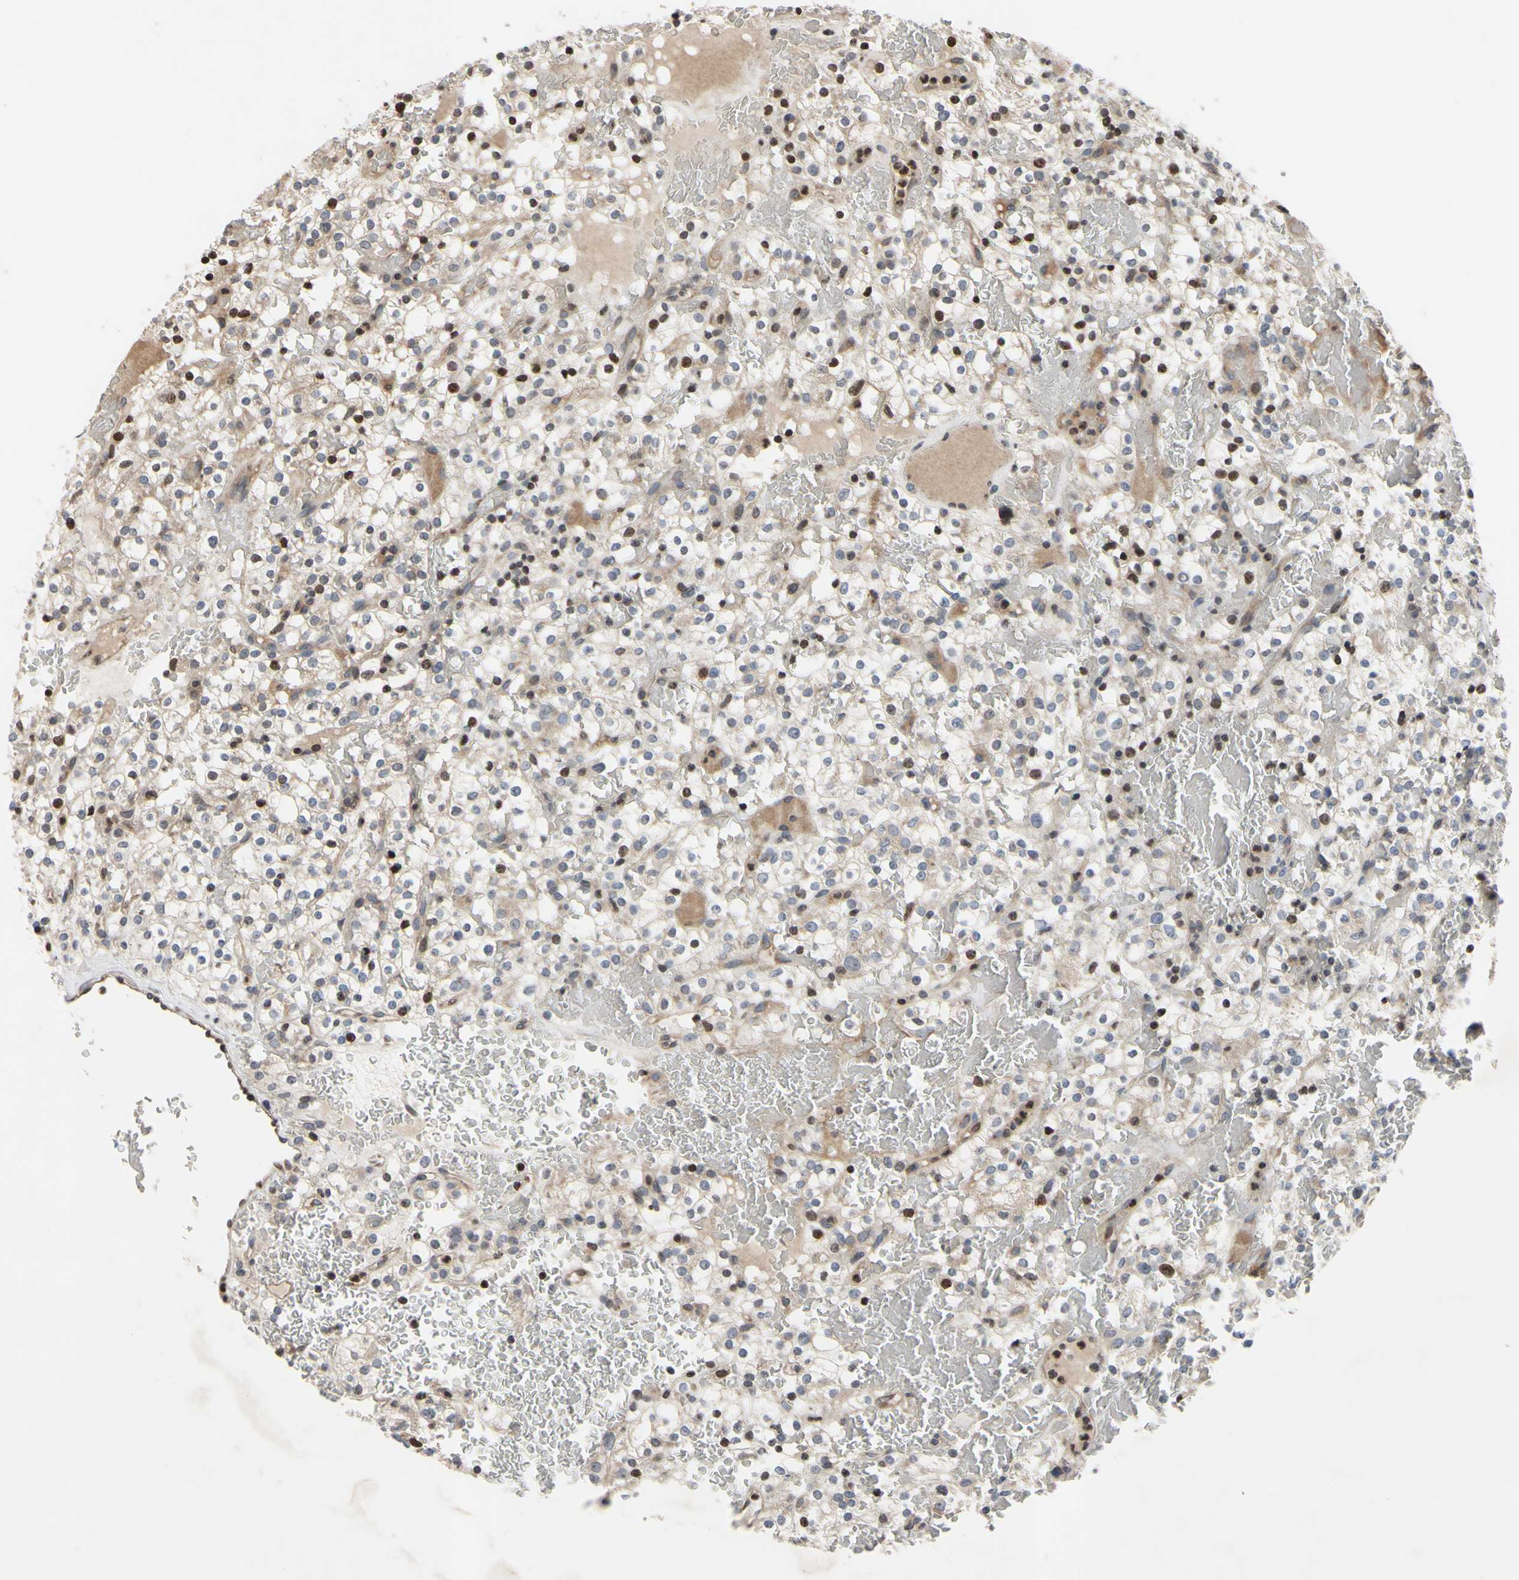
{"staining": {"intensity": "strong", "quantity": "<25%", "location": "nuclear"}, "tissue": "renal cancer", "cell_type": "Tumor cells", "image_type": "cancer", "snomed": [{"axis": "morphology", "description": "Normal tissue, NOS"}, {"axis": "morphology", "description": "Adenocarcinoma, NOS"}, {"axis": "topography", "description": "Kidney"}], "caption": "Immunohistochemical staining of human renal cancer (adenocarcinoma) reveals strong nuclear protein expression in approximately <25% of tumor cells.", "gene": "ARG1", "patient": {"sex": "female", "age": 72}}